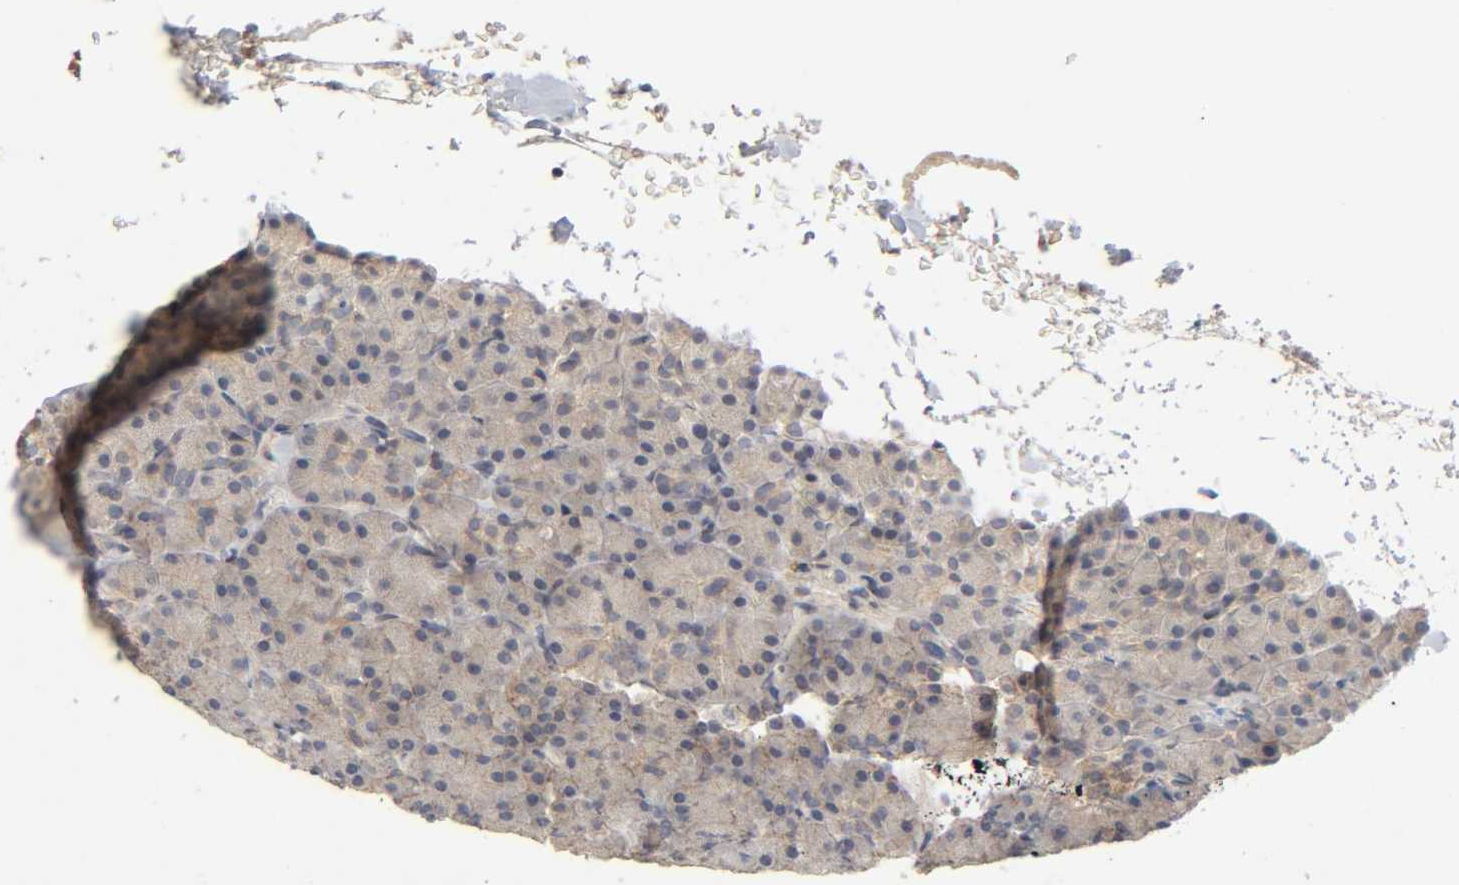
{"staining": {"intensity": "moderate", "quantity": ">75%", "location": "cytoplasmic/membranous"}, "tissue": "pancreas", "cell_type": "Exocrine glandular cells", "image_type": "normal", "snomed": [{"axis": "morphology", "description": "Normal tissue, NOS"}, {"axis": "topography", "description": "Pancreas"}], "caption": "DAB (3,3'-diaminobenzidine) immunohistochemical staining of unremarkable pancreas displays moderate cytoplasmic/membranous protein expression in approximately >75% of exocrine glandular cells. The staining is performed using DAB brown chromogen to label protein expression. The nuclei are counter-stained blue using hematoxylin.", "gene": "CPB2", "patient": {"sex": "female", "age": 43}}